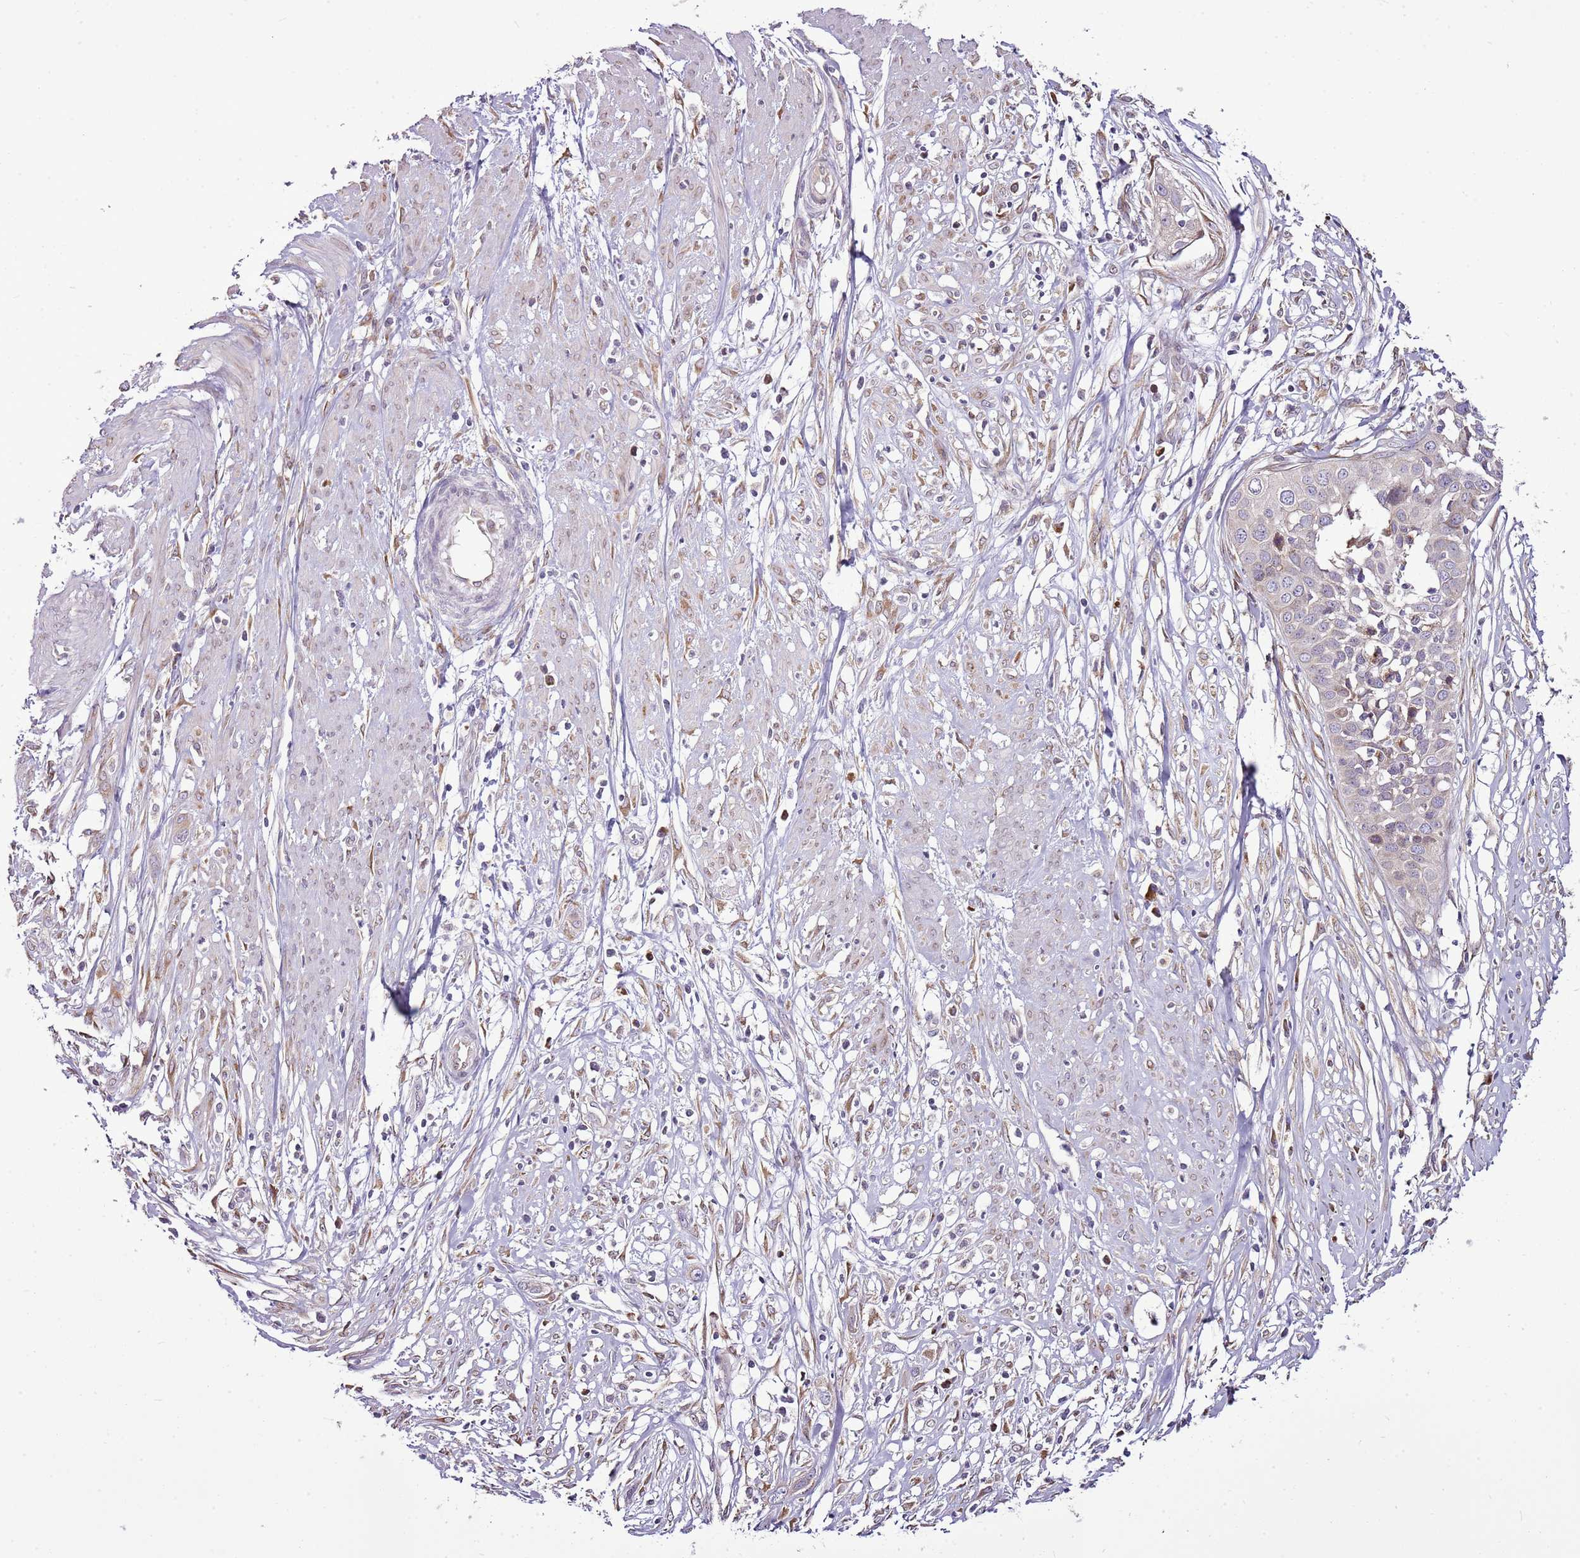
{"staining": {"intensity": "negative", "quantity": "none", "location": "none"}, "tissue": "cervical cancer", "cell_type": "Tumor cells", "image_type": "cancer", "snomed": [{"axis": "morphology", "description": "Squamous cell carcinoma, NOS"}, {"axis": "topography", "description": "Cervix"}], "caption": "DAB immunohistochemical staining of human cervical cancer shows no significant positivity in tumor cells.", "gene": "TMED10", "patient": {"sex": "female", "age": 34}}